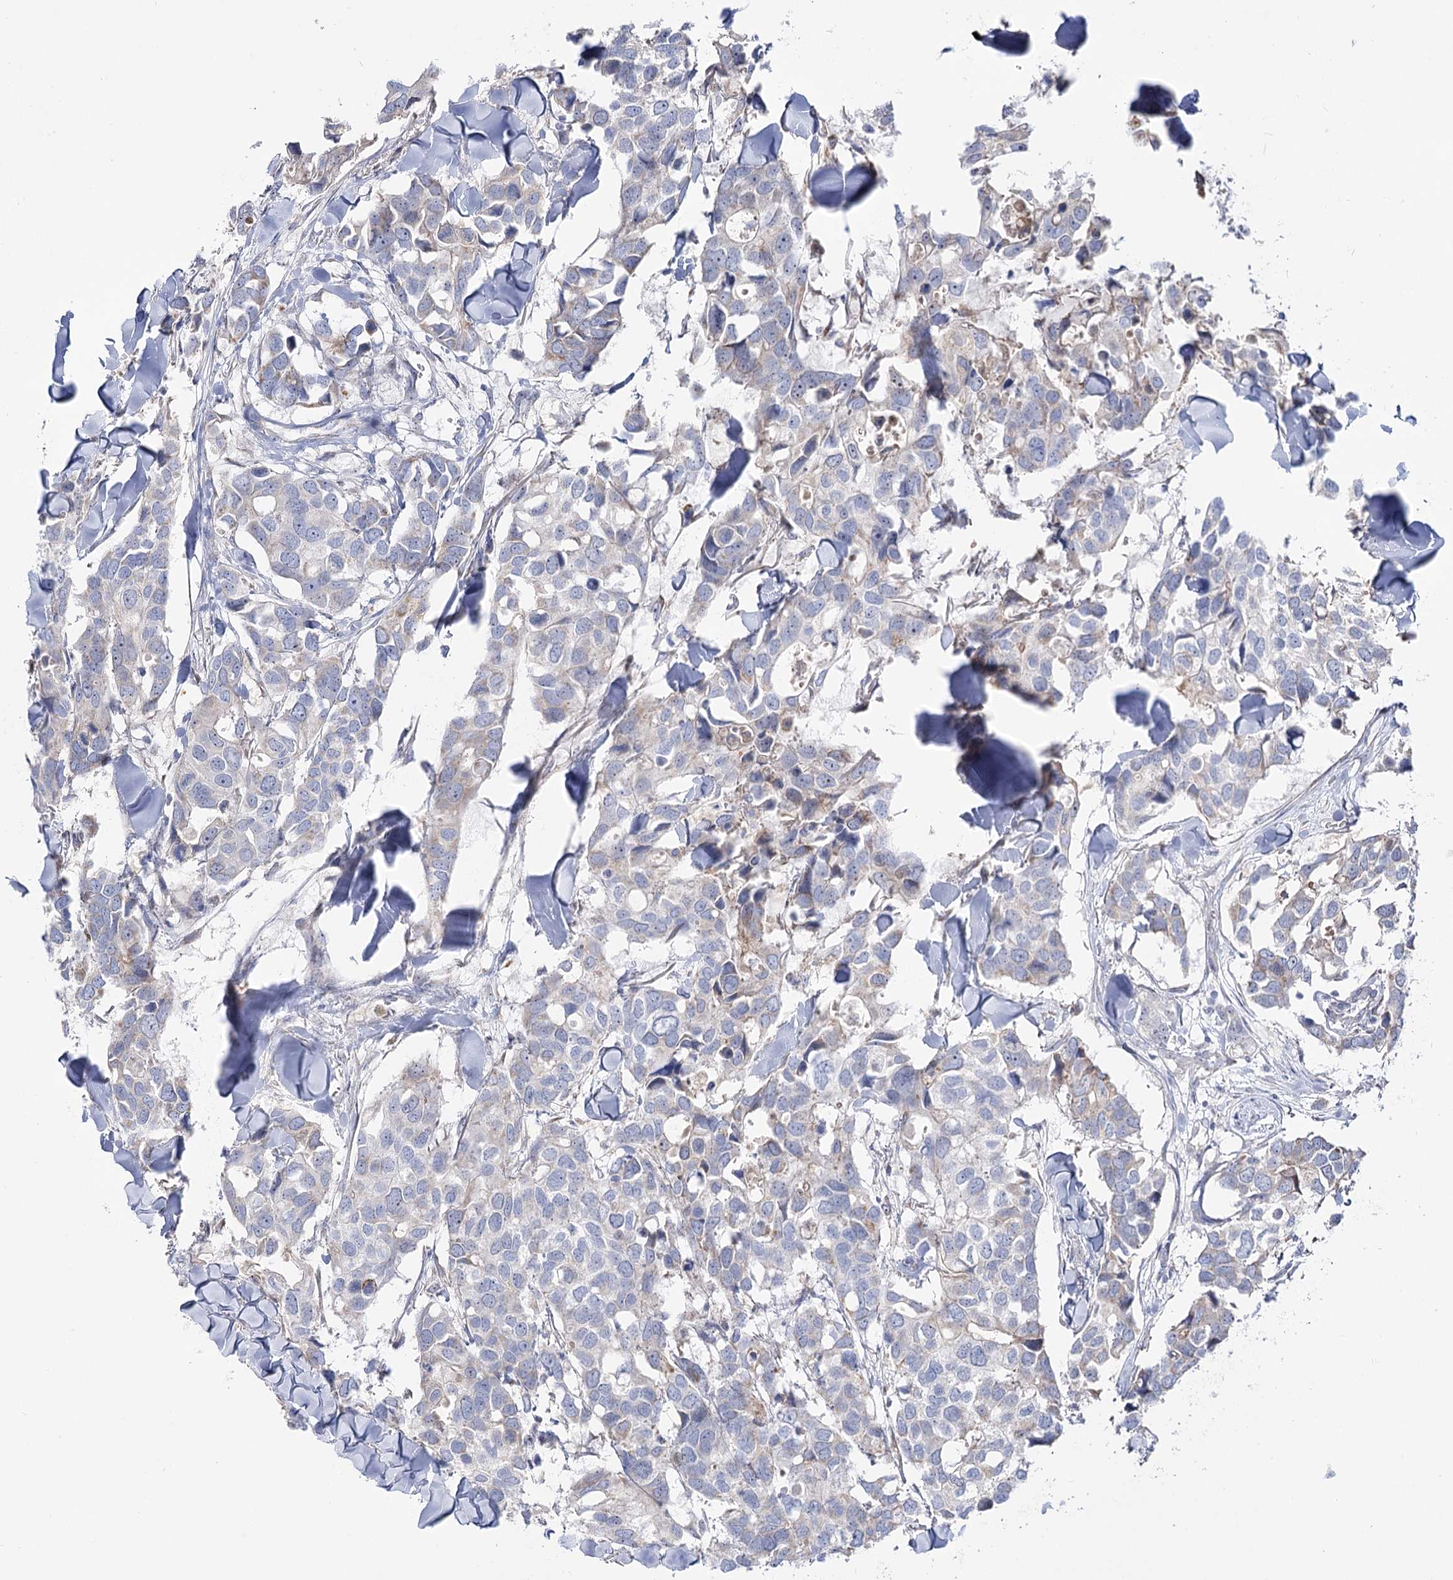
{"staining": {"intensity": "weak", "quantity": "<25%", "location": "cytoplasmic/membranous"}, "tissue": "breast cancer", "cell_type": "Tumor cells", "image_type": "cancer", "snomed": [{"axis": "morphology", "description": "Duct carcinoma"}, {"axis": "topography", "description": "Breast"}], "caption": "This photomicrograph is of breast intraductal carcinoma stained with immunohistochemistry to label a protein in brown with the nuclei are counter-stained blue. There is no staining in tumor cells. The staining was performed using DAB (3,3'-diaminobenzidine) to visualize the protein expression in brown, while the nuclei were stained in blue with hematoxylin (Magnification: 20x).", "gene": "SUOX", "patient": {"sex": "female", "age": 83}}